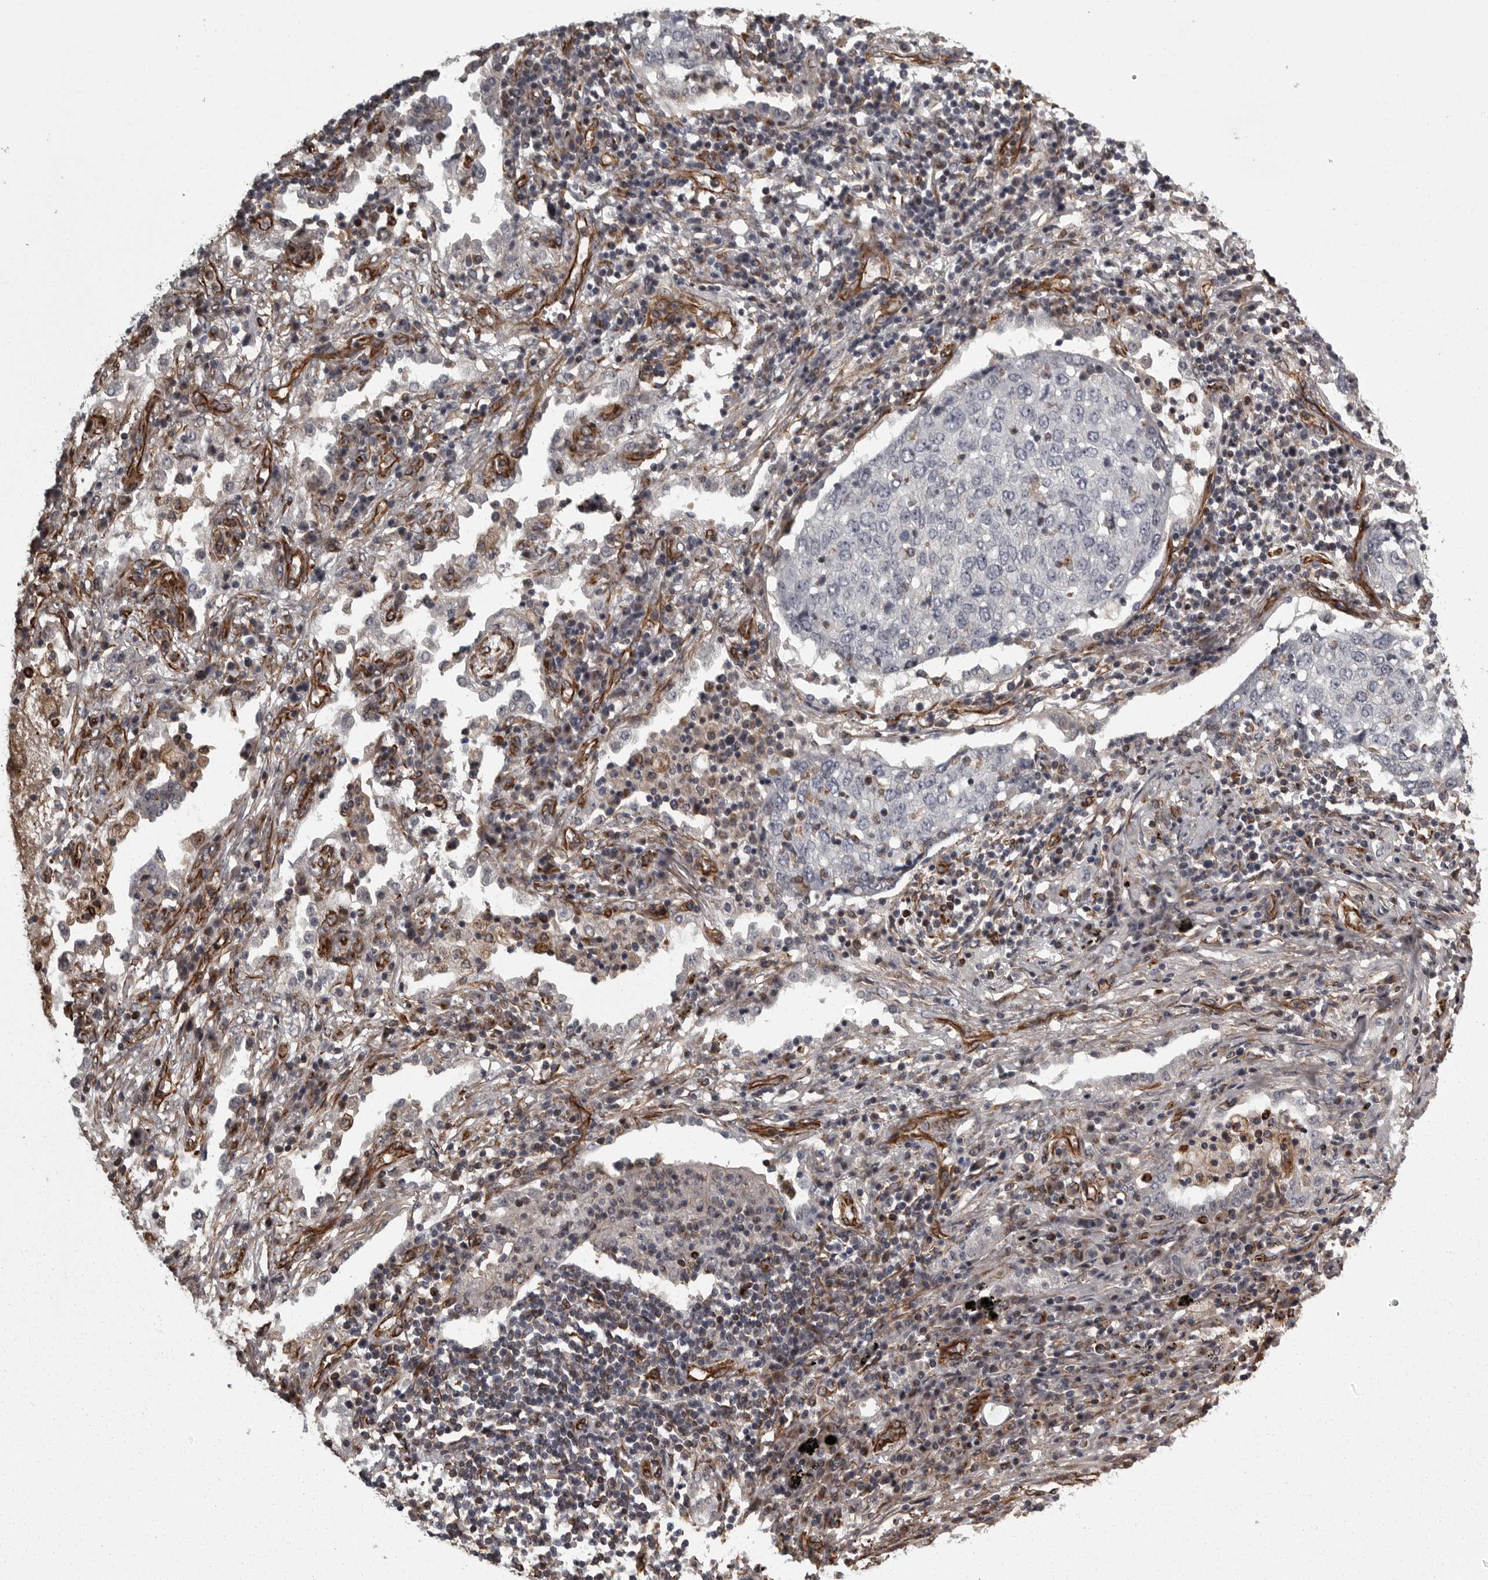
{"staining": {"intensity": "negative", "quantity": "none", "location": "none"}, "tissue": "lung cancer", "cell_type": "Tumor cells", "image_type": "cancer", "snomed": [{"axis": "morphology", "description": "Squamous cell carcinoma, NOS"}, {"axis": "topography", "description": "Lung"}], "caption": "IHC image of squamous cell carcinoma (lung) stained for a protein (brown), which exhibits no positivity in tumor cells. (Stains: DAB (3,3'-diaminobenzidine) IHC with hematoxylin counter stain, Microscopy: brightfield microscopy at high magnification).", "gene": "FAAP100", "patient": {"sex": "female", "age": 63}}